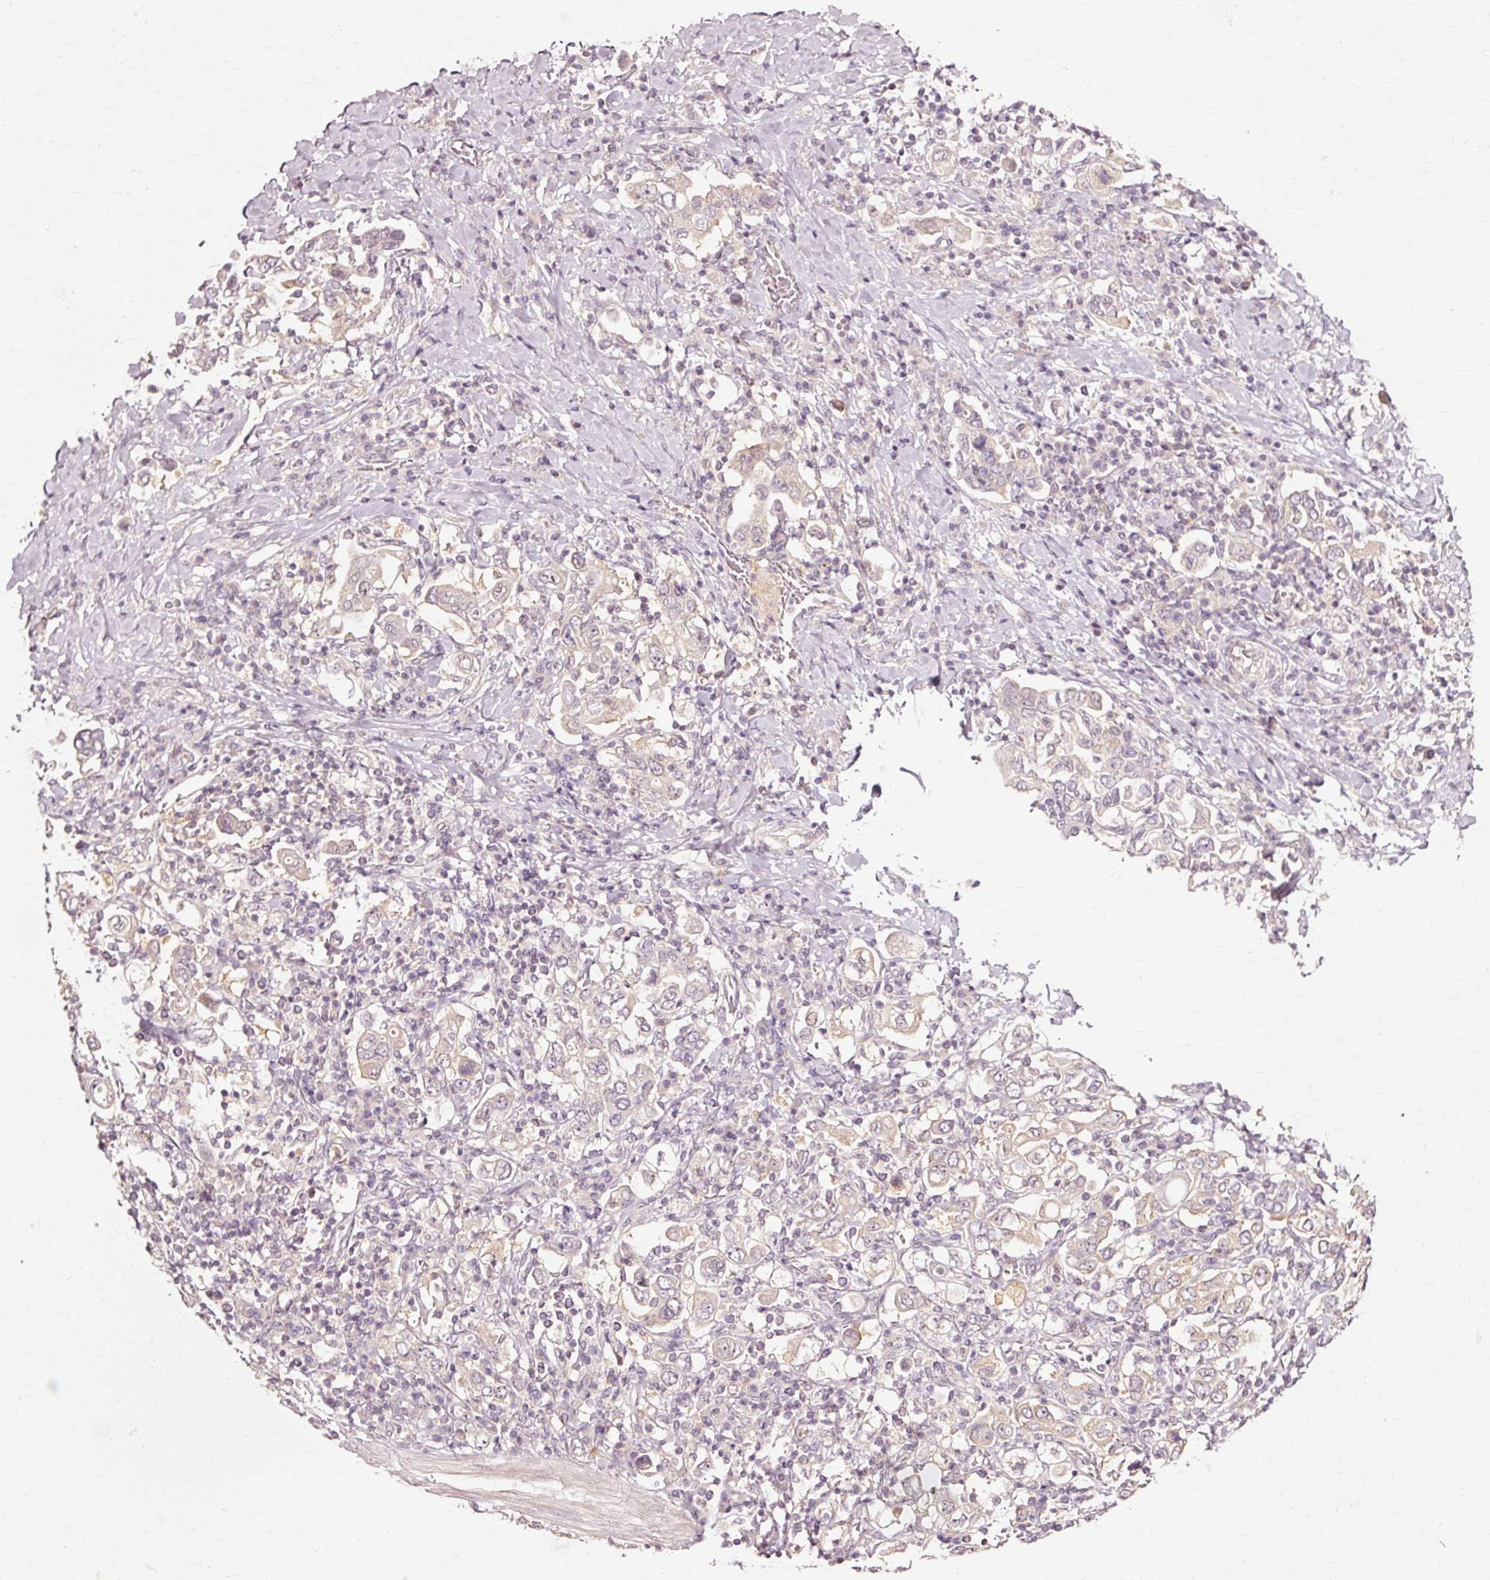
{"staining": {"intensity": "weak", "quantity": "25%-75%", "location": "cytoplasmic/membranous"}, "tissue": "stomach cancer", "cell_type": "Tumor cells", "image_type": "cancer", "snomed": [{"axis": "morphology", "description": "Adenocarcinoma, NOS"}, {"axis": "topography", "description": "Stomach, upper"}], "caption": "The photomicrograph exhibits immunohistochemical staining of stomach cancer. There is weak cytoplasmic/membranous expression is seen in about 25%-75% of tumor cells.", "gene": "RGPD5", "patient": {"sex": "male", "age": 62}}